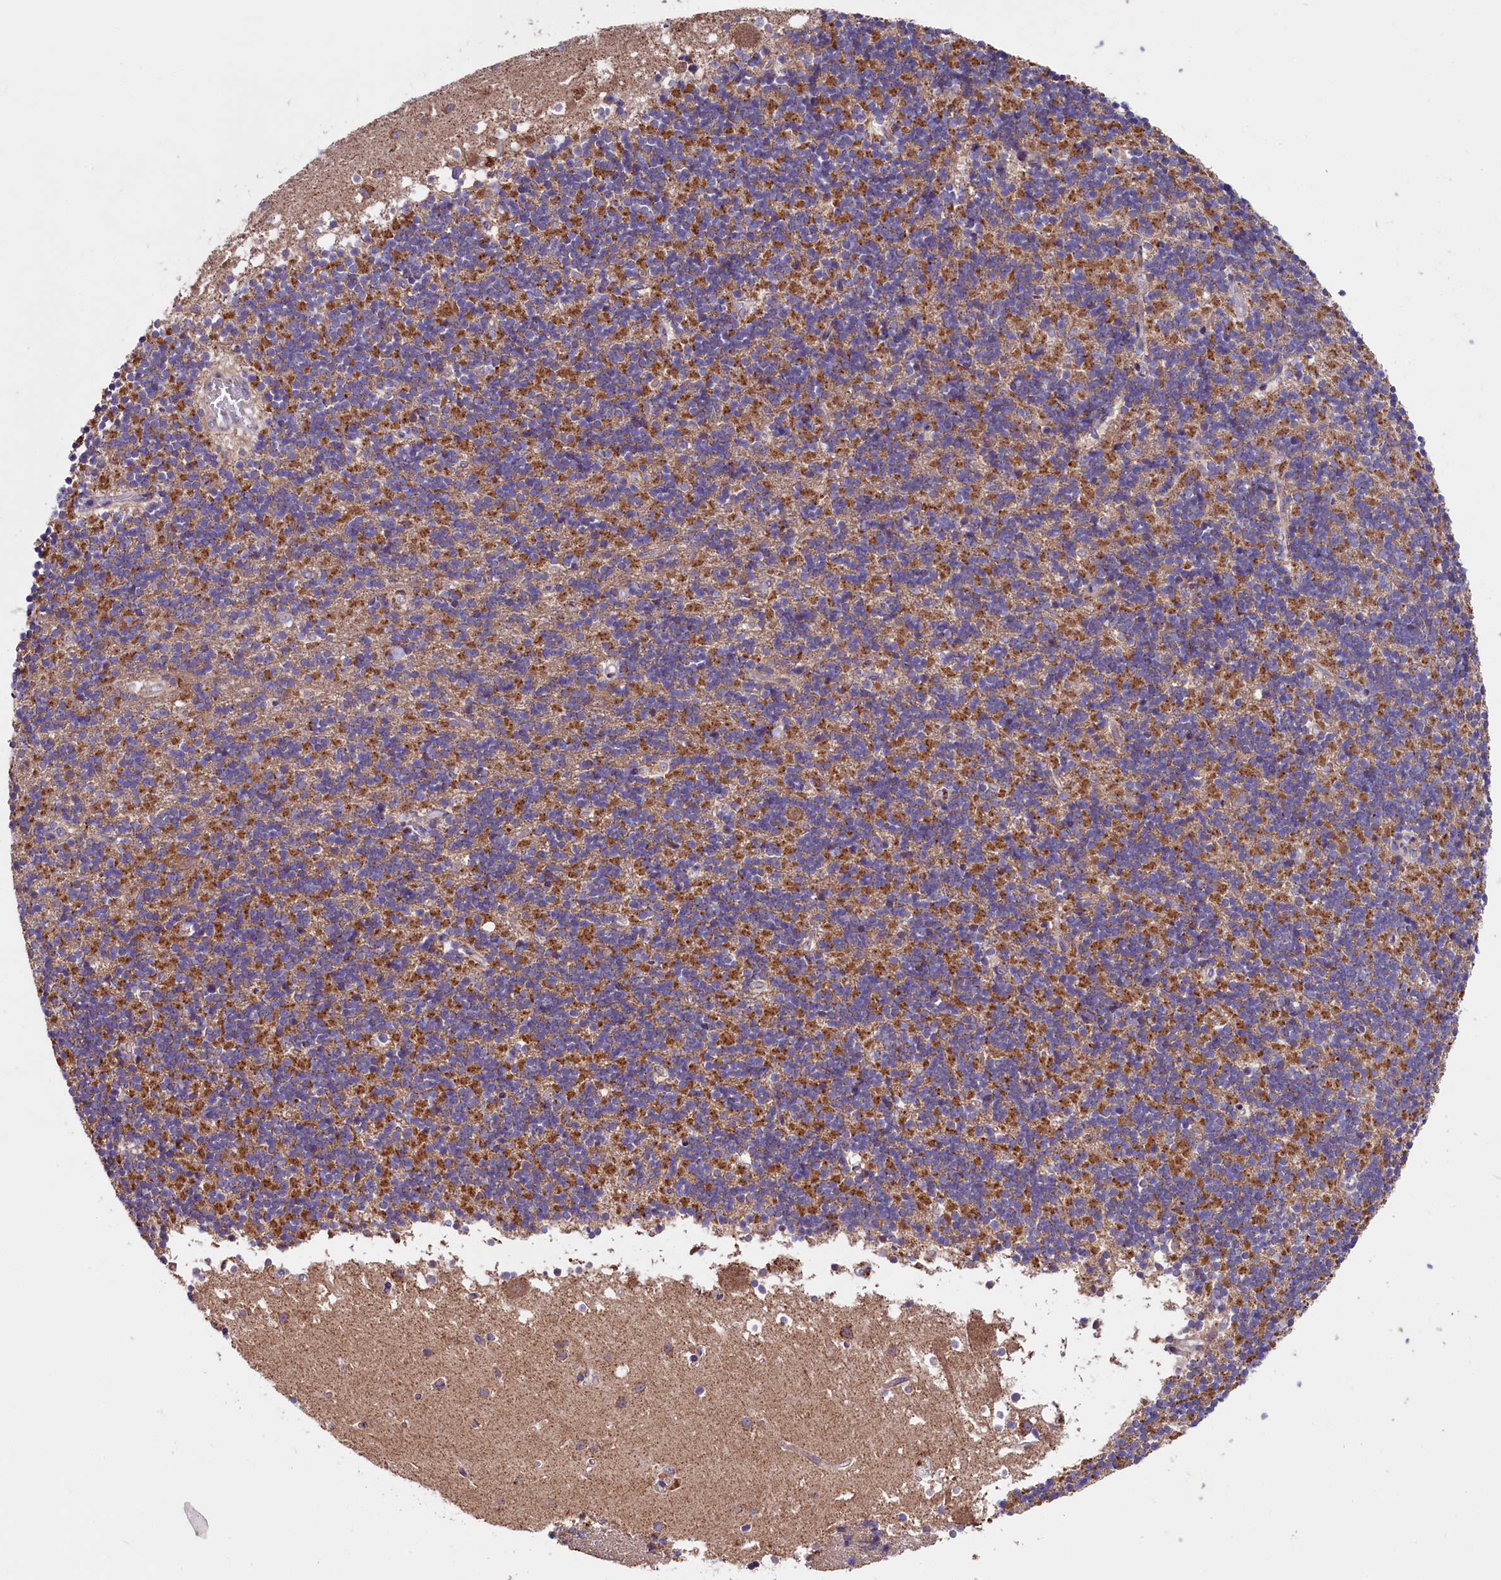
{"staining": {"intensity": "moderate", "quantity": "25%-75%", "location": "cytoplasmic/membranous"}, "tissue": "cerebellum", "cell_type": "Cells in granular layer", "image_type": "normal", "snomed": [{"axis": "morphology", "description": "Normal tissue, NOS"}, {"axis": "topography", "description": "Cerebellum"}], "caption": "A micrograph of human cerebellum stained for a protein shows moderate cytoplasmic/membranous brown staining in cells in granular layer. The staining was performed using DAB (3,3'-diaminobenzidine), with brown indicating positive protein expression. Nuclei are stained blue with hematoxylin.", "gene": "ZSWIM1", "patient": {"sex": "male", "age": 54}}